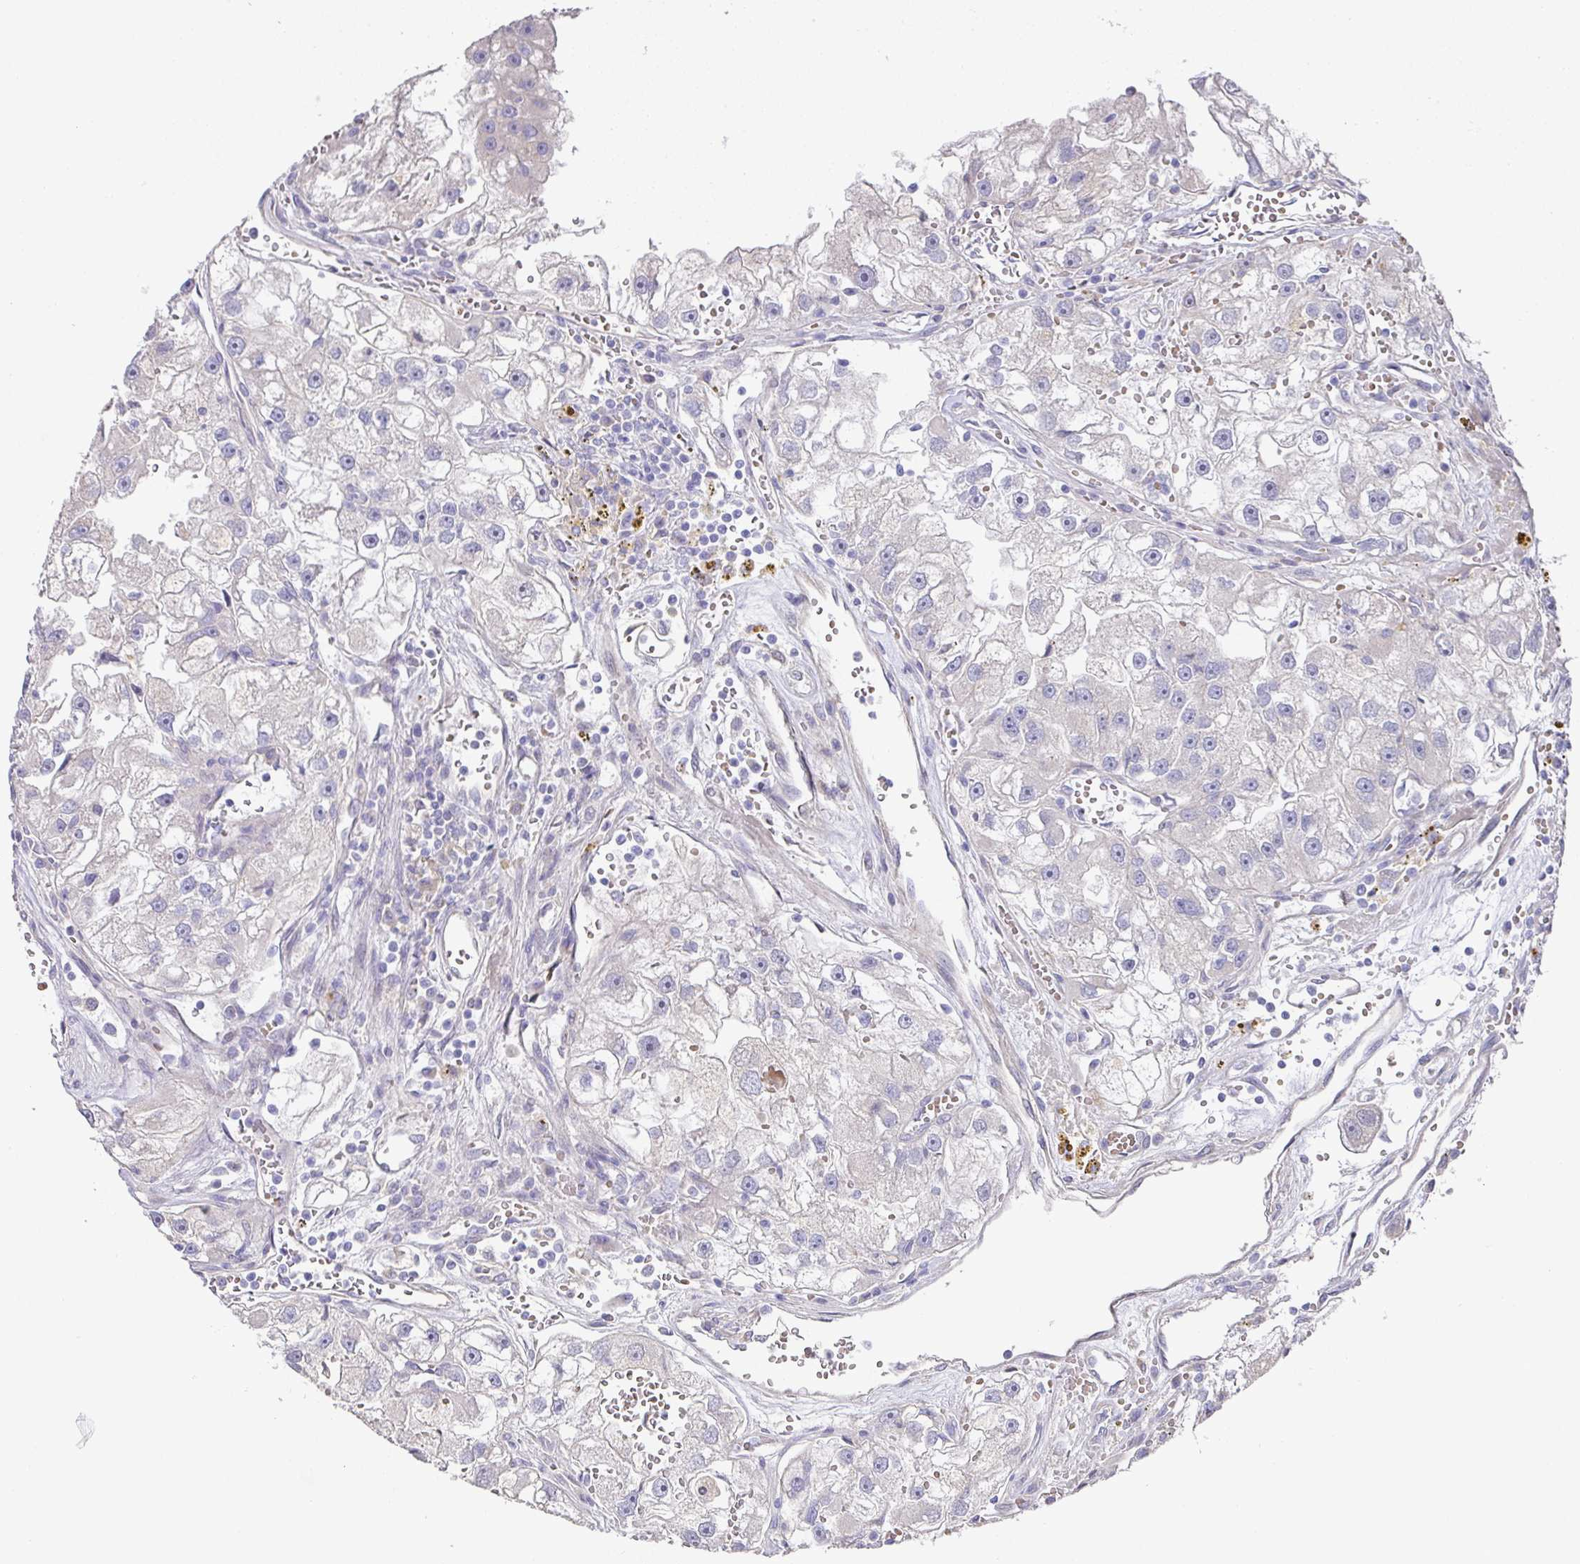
{"staining": {"intensity": "negative", "quantity": "none", "location": "none"}, "tissue": "renal cancer", "cell_type": "Tumor cells", "image_type": "cancer", "snomed": [{"axis": "morphology", "description": "Adenocarcinoma, NOS"}, {"axis": "topography", "description": "Kidney"}], "caption": "DAB immunohistochemical staining of human renal cancer exhibits no significant staining in tumor cells.", "gene": "TARM1", "patient": {"sex": "male", "age": 63}}